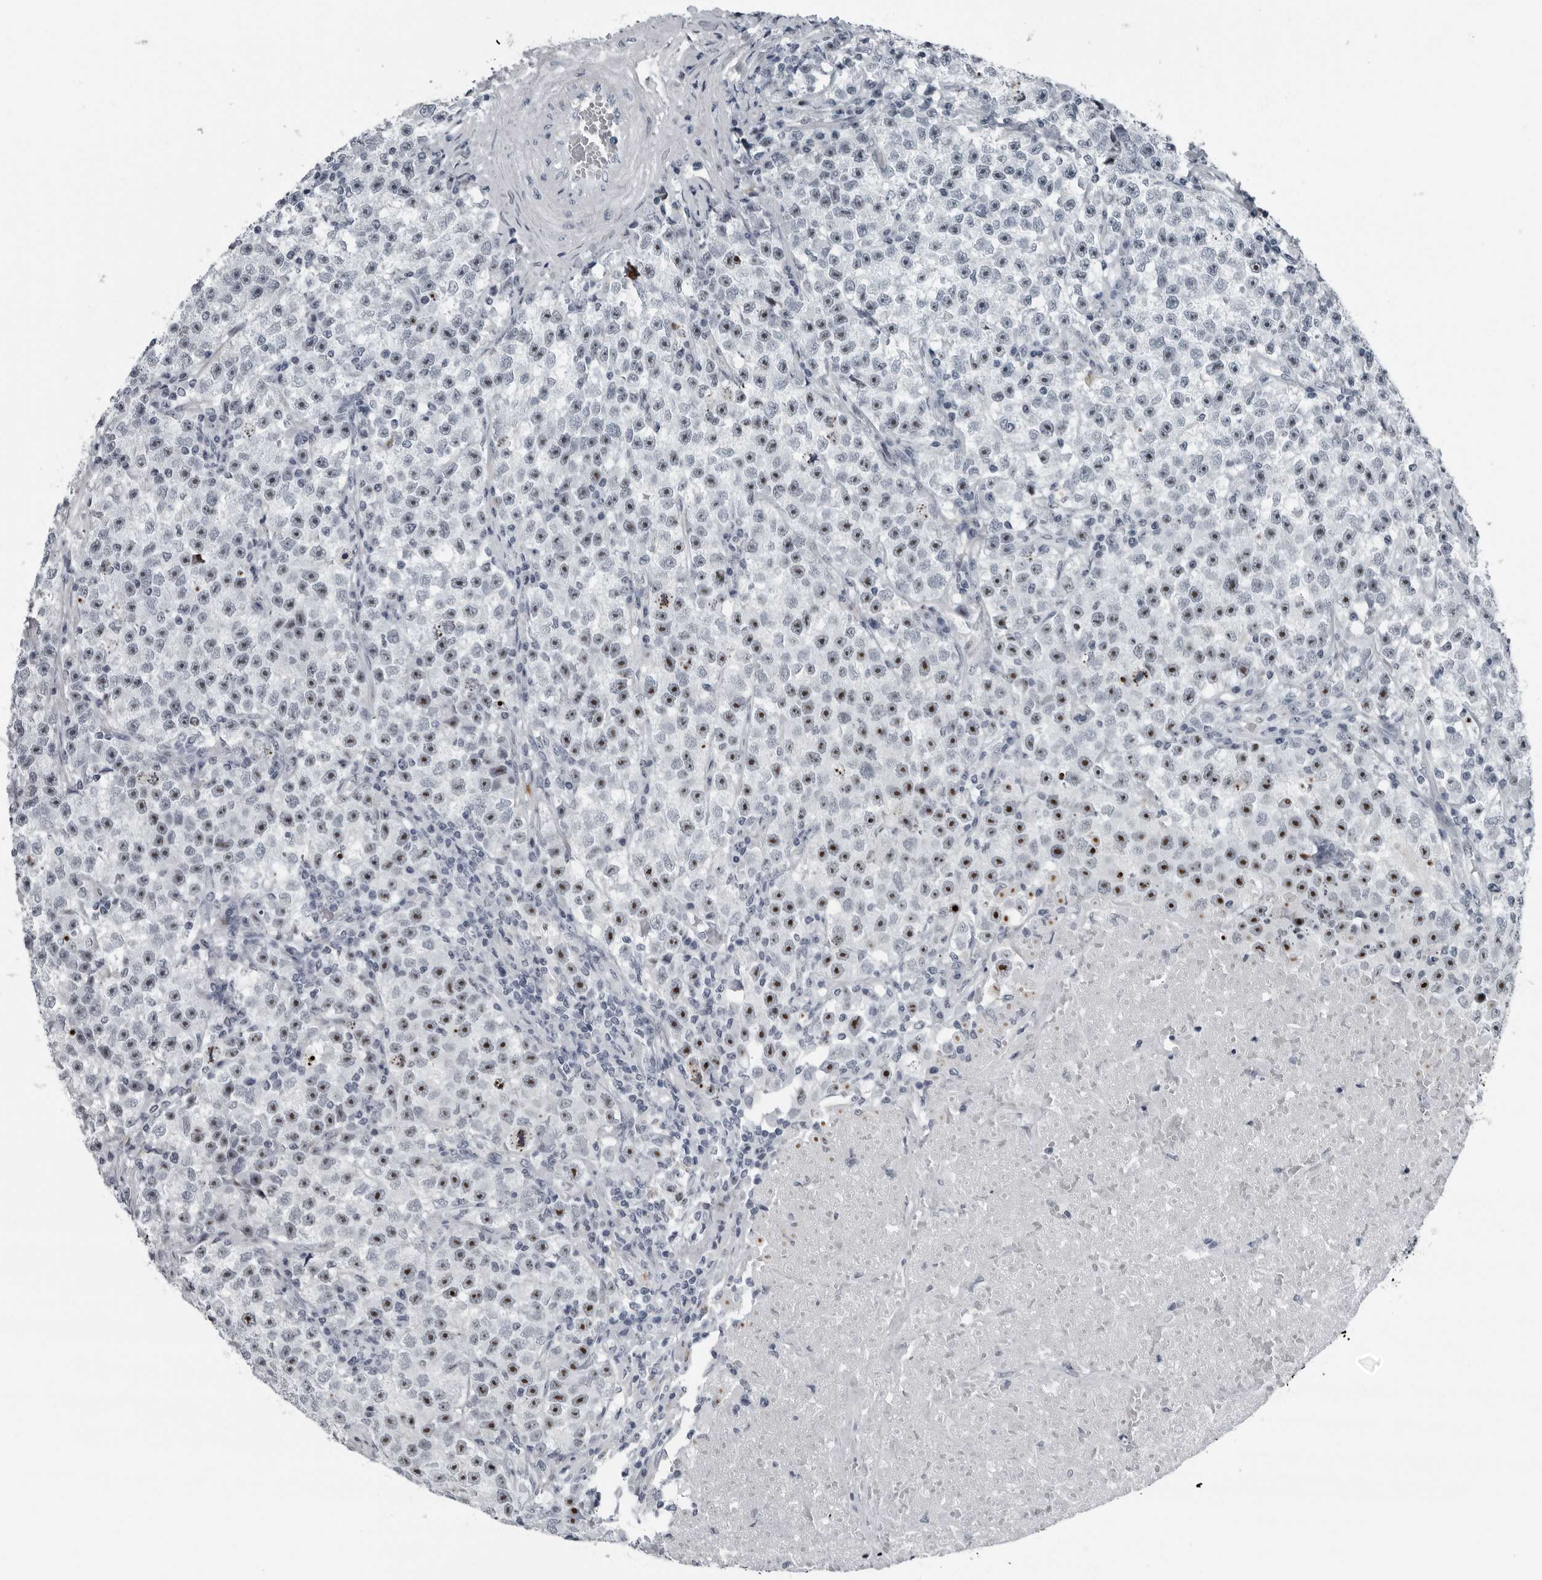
{"staining": {"intensity": "strong", "quantity": "<25%", "location": "nuclear"}, "tissue": "testis cancer", "cell_type": "Tumor cells", "image_type": "cancer", "snomed": [{"axis": "morphology", "description": "Seminoma, NOS"}, {"axis": "topography", "description": "Testis"}], "caption": "Seminoma (testis) was stained to show a protein in brown. There is medium levels of strong nuclear positivity in approximately <25% of tumor cells.", "gene": "PDCD11", "patient": {"sex": "male", "age": 22}}